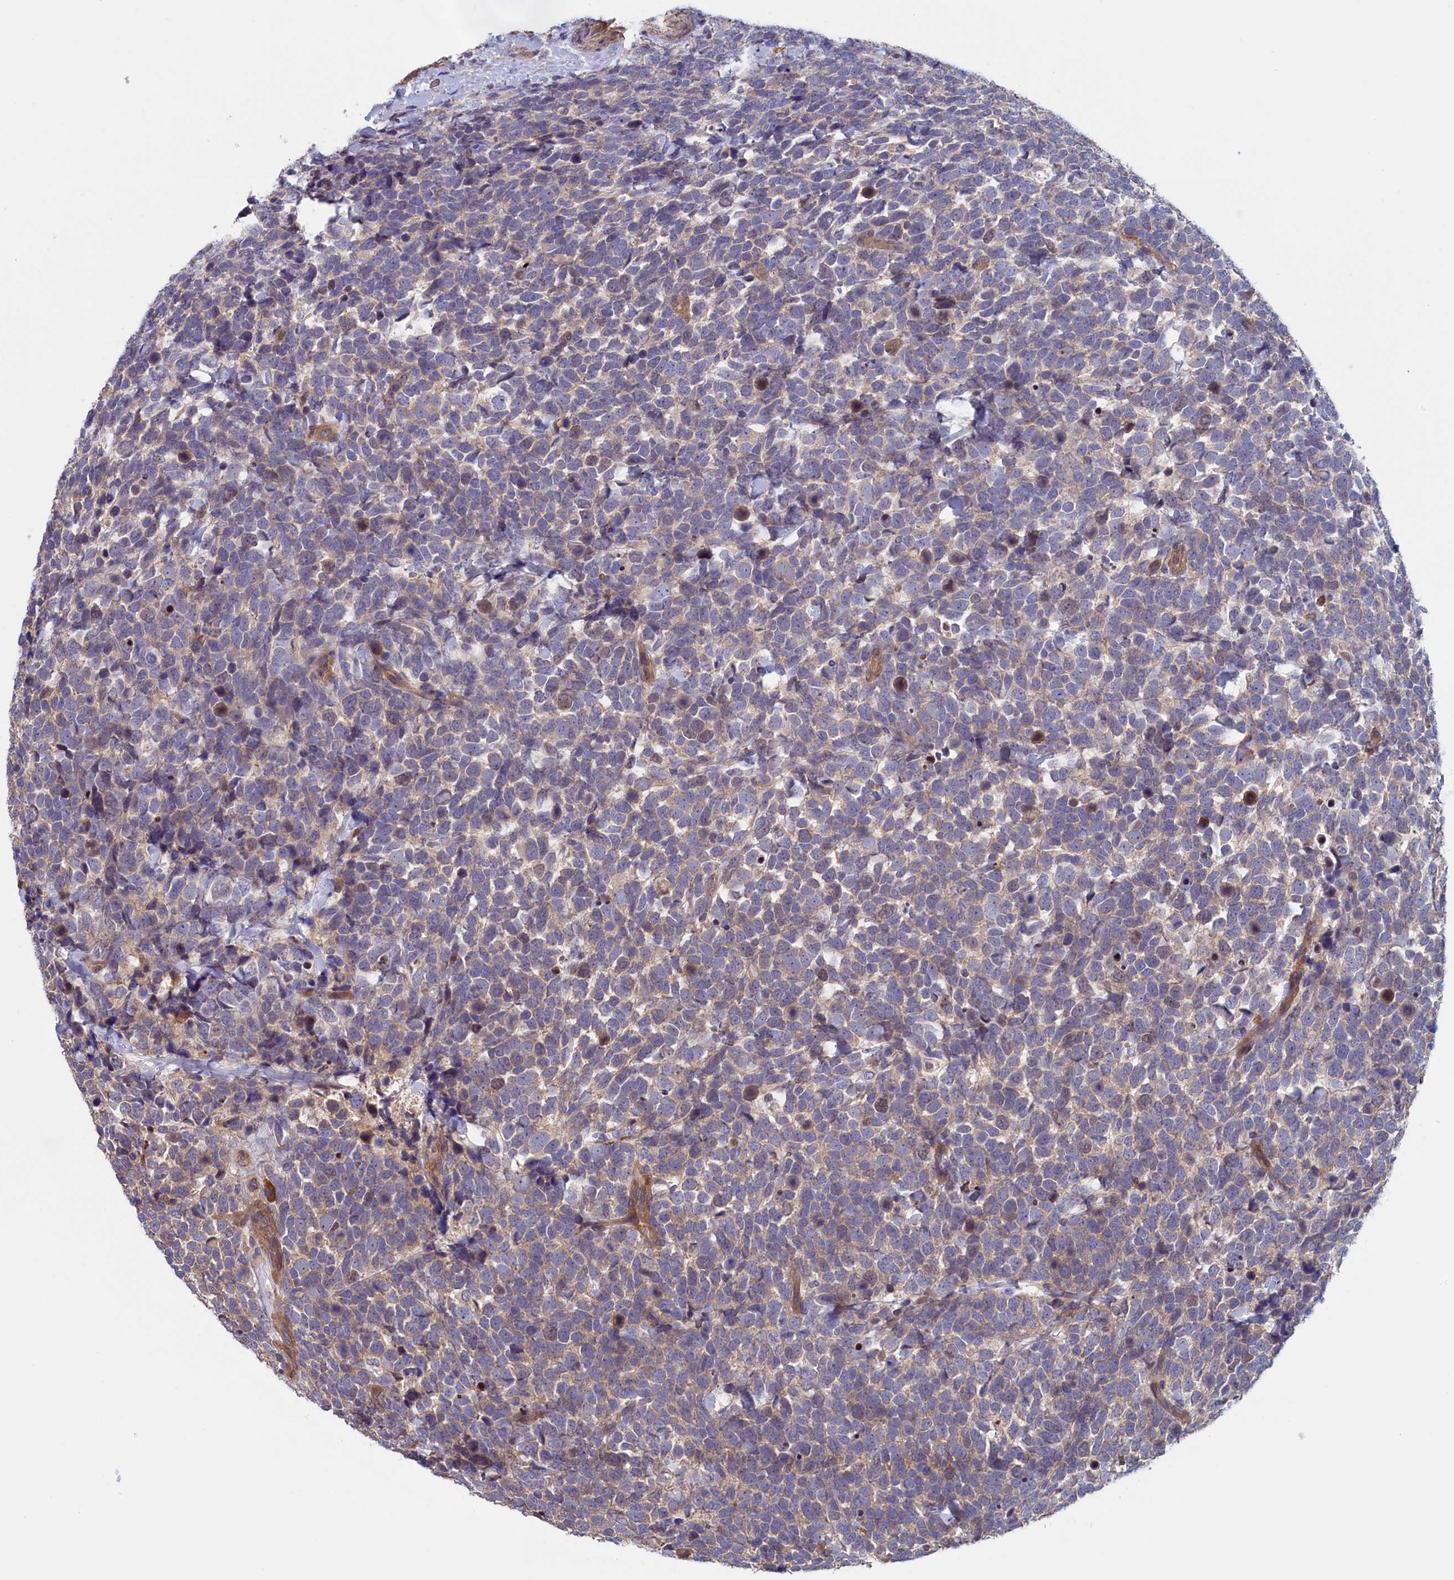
{"staining": {"intensity": "weak", "quantity": "<25%", "location": "cytoplasmic/membranous"}, "tissue": "urothelial cancer", "cell_type": "Tumor cells", "image_type": "cancer", "snomed": [{"axis": "morphology", "description": "Urothelial carcinoma, High grade"}, {"axis": "topography", "description": "Urinary bladder"}], "caption": "Immunohistochemical staining of human urothelial carcinoma (high-grade) reveals no significant positivity in tumor cells.", "gene": "ANKRD2", "patient": {"sex": "female", "age": 82}}